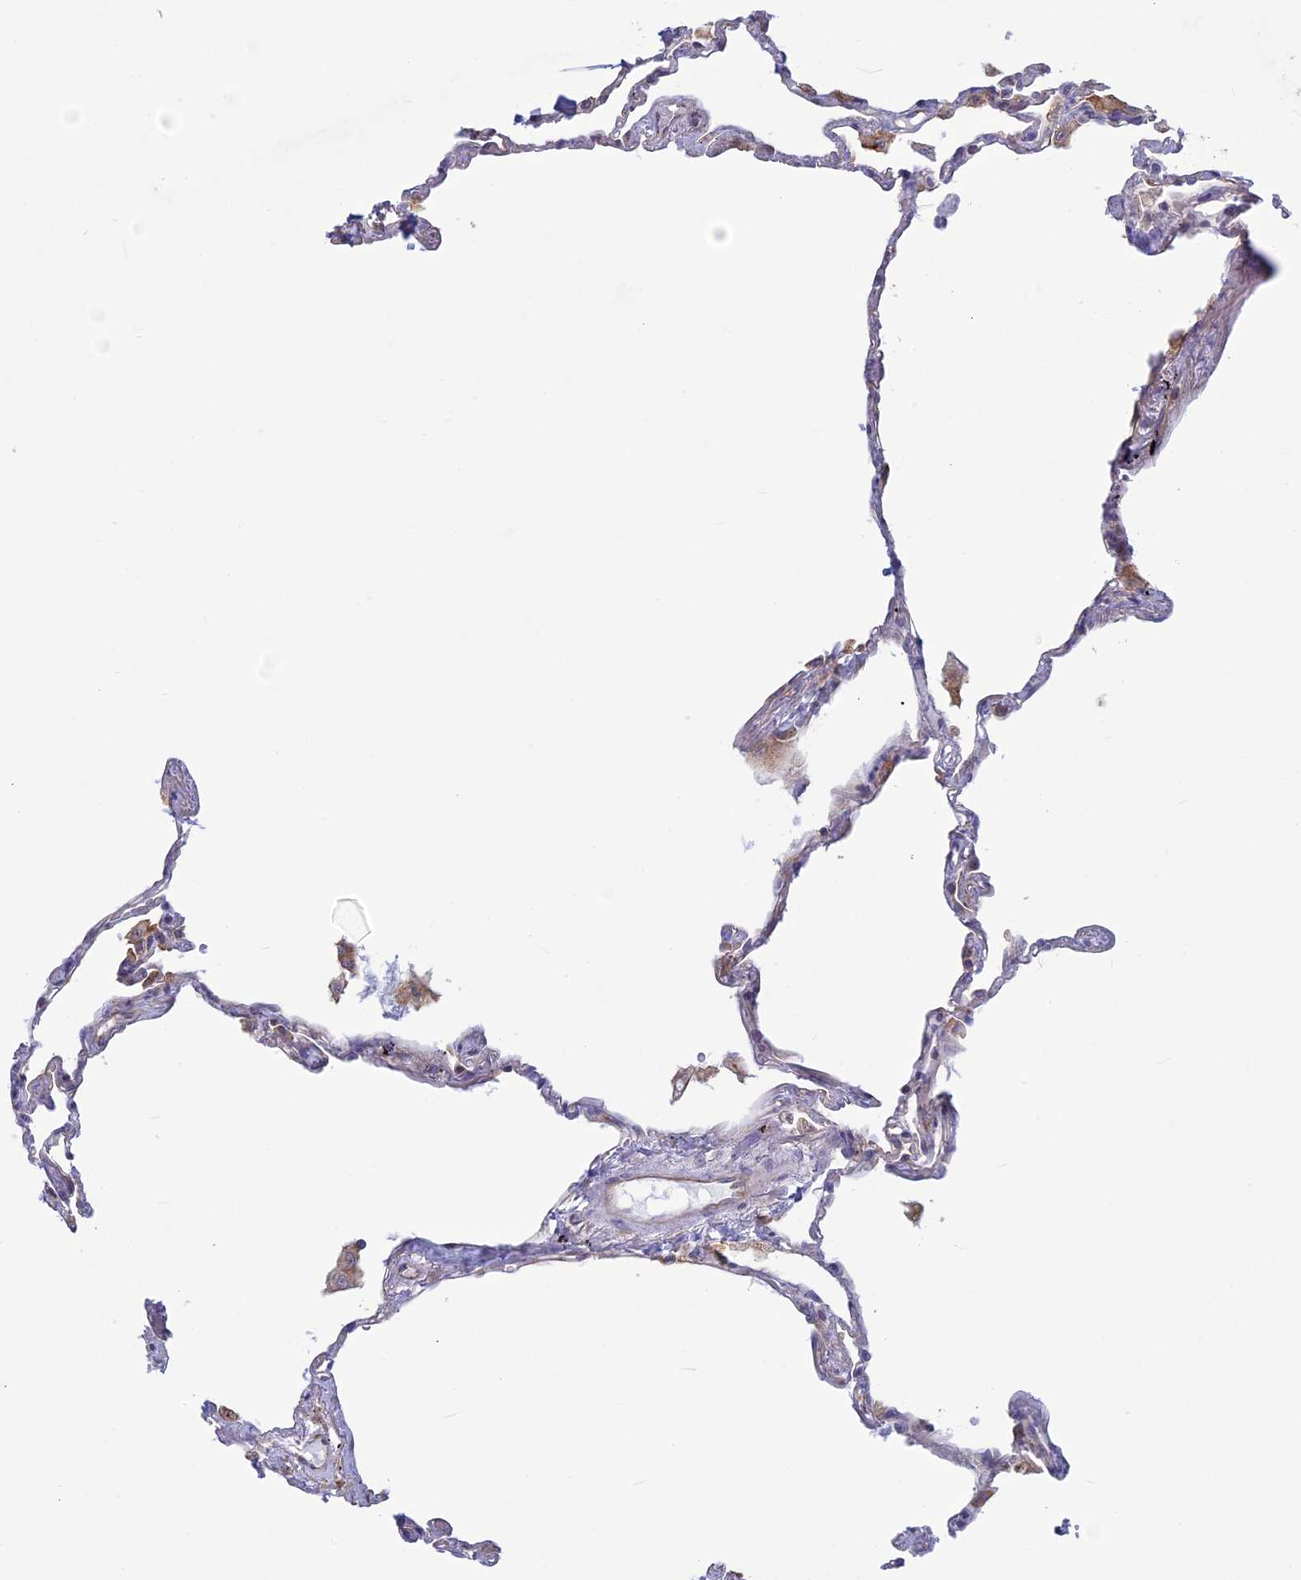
{"staining": {"intensity": "moderate", "quantity": "<25%", "location": "cytoplasmic/membranous"}, "tissue": "lung", "cell_type": "Alveolar cells", "image_type": "normal", "snomed": [{"axis": "morphology", "description": "Normal tissue, NOS"}, {"axis": "topography", "description": "Lung"}], "caption": "Immunohistochemical staining of benign human lung exhibits moderate cytoplasmic/membranous protein positivity in about <25% of alveolar cells. Nuclei are stained in blue.", "gene": "CLINT1", "patient": {"sex": "female", "age": 67}}